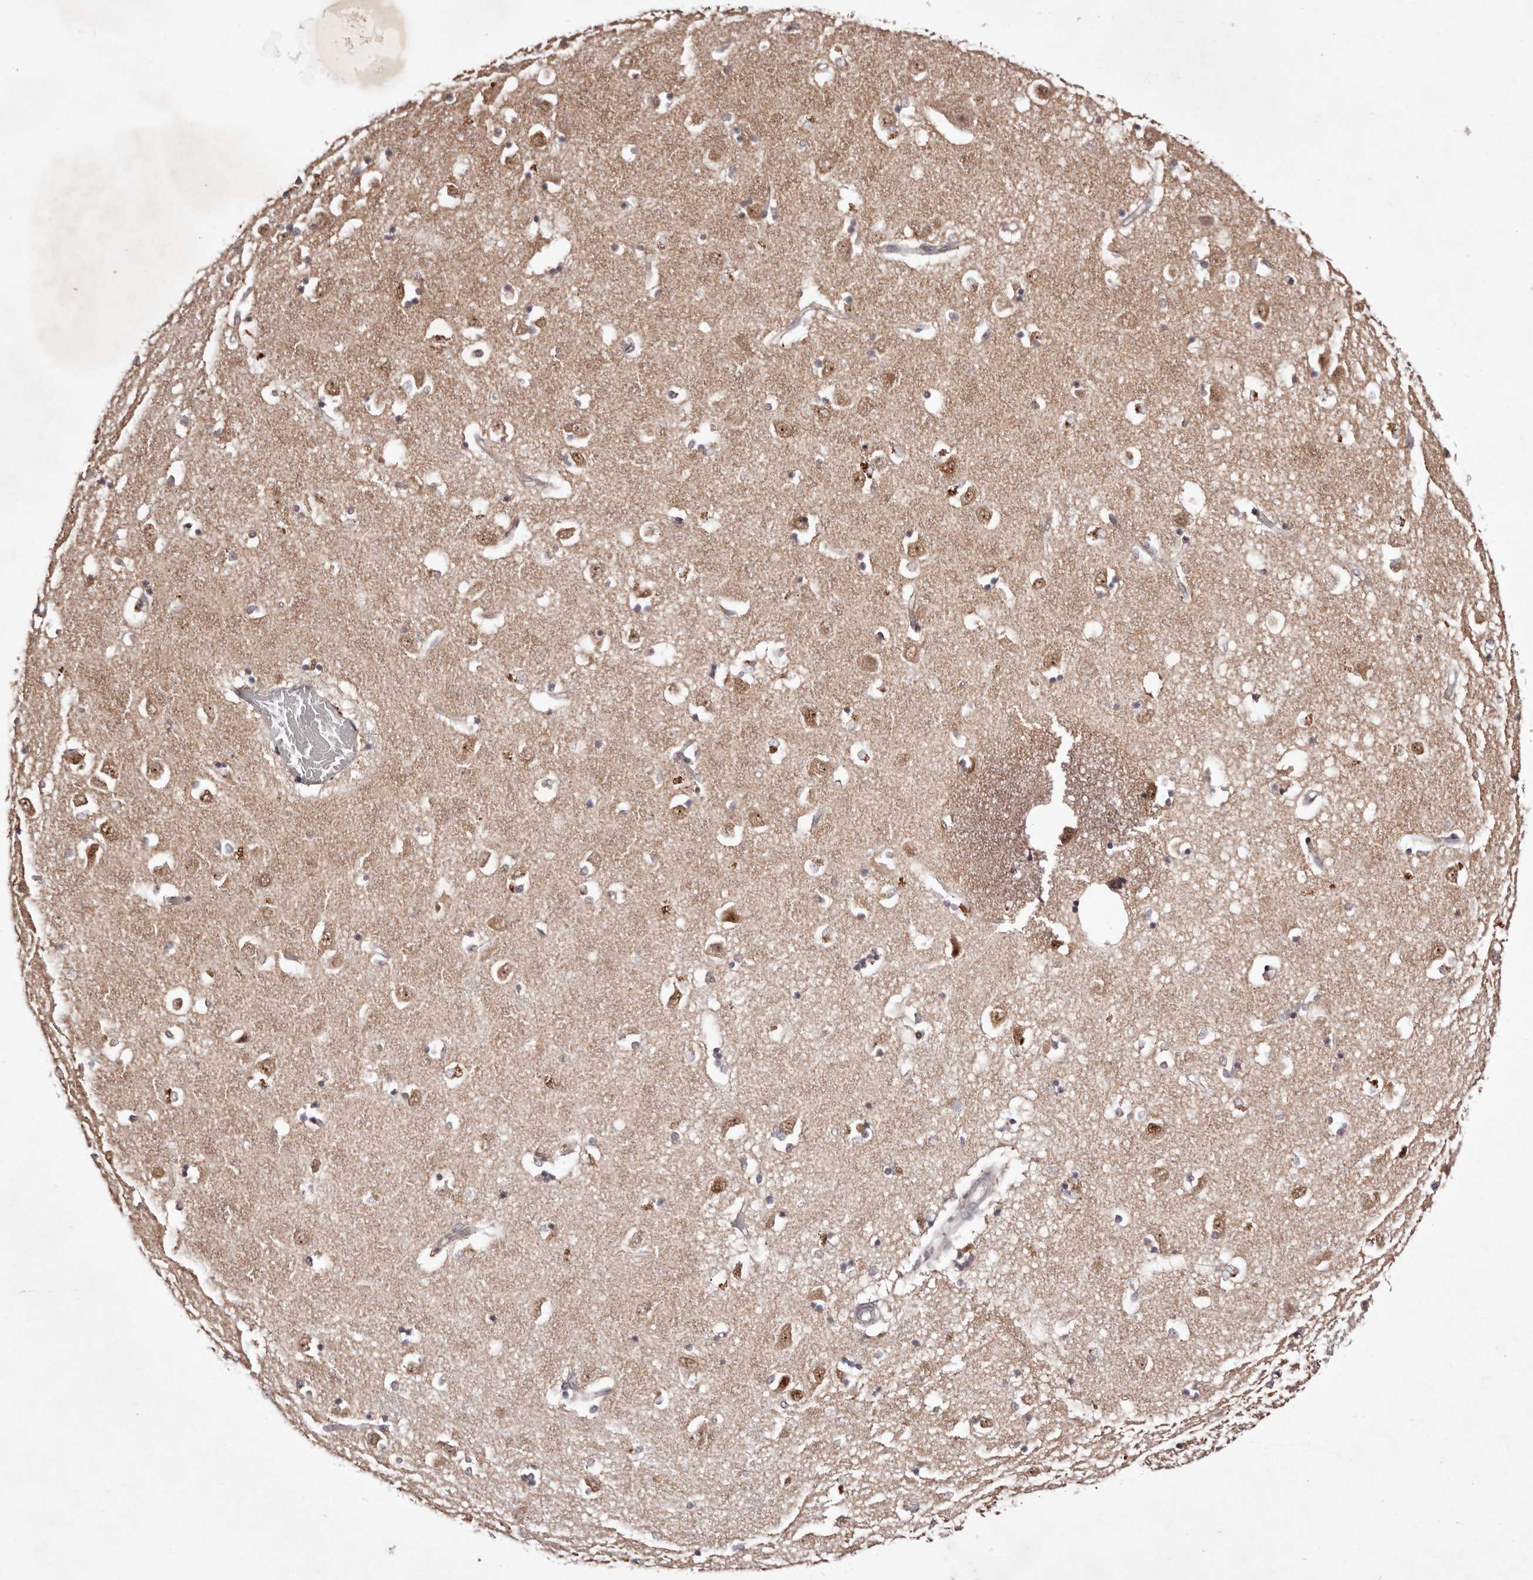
{"staining": {"intensity": "weak", "quantity": "<25%", "location": "cytoplasmic/membranous"}, "tissue": "caudate", "cell_type": "Glial cells", "image_type": "normal", "snomed": [{"axis": "morphology", "description": "Normal tissue, NOS"}, {"axis": "topography", "description": "Lateral ventricle wall"}], "caption": "This is an IHC photomicrograph of normal human caudate. There is no staining in glial cells.", "gene": "EGR3", "patient": {"sex": "male", "age": 45}}